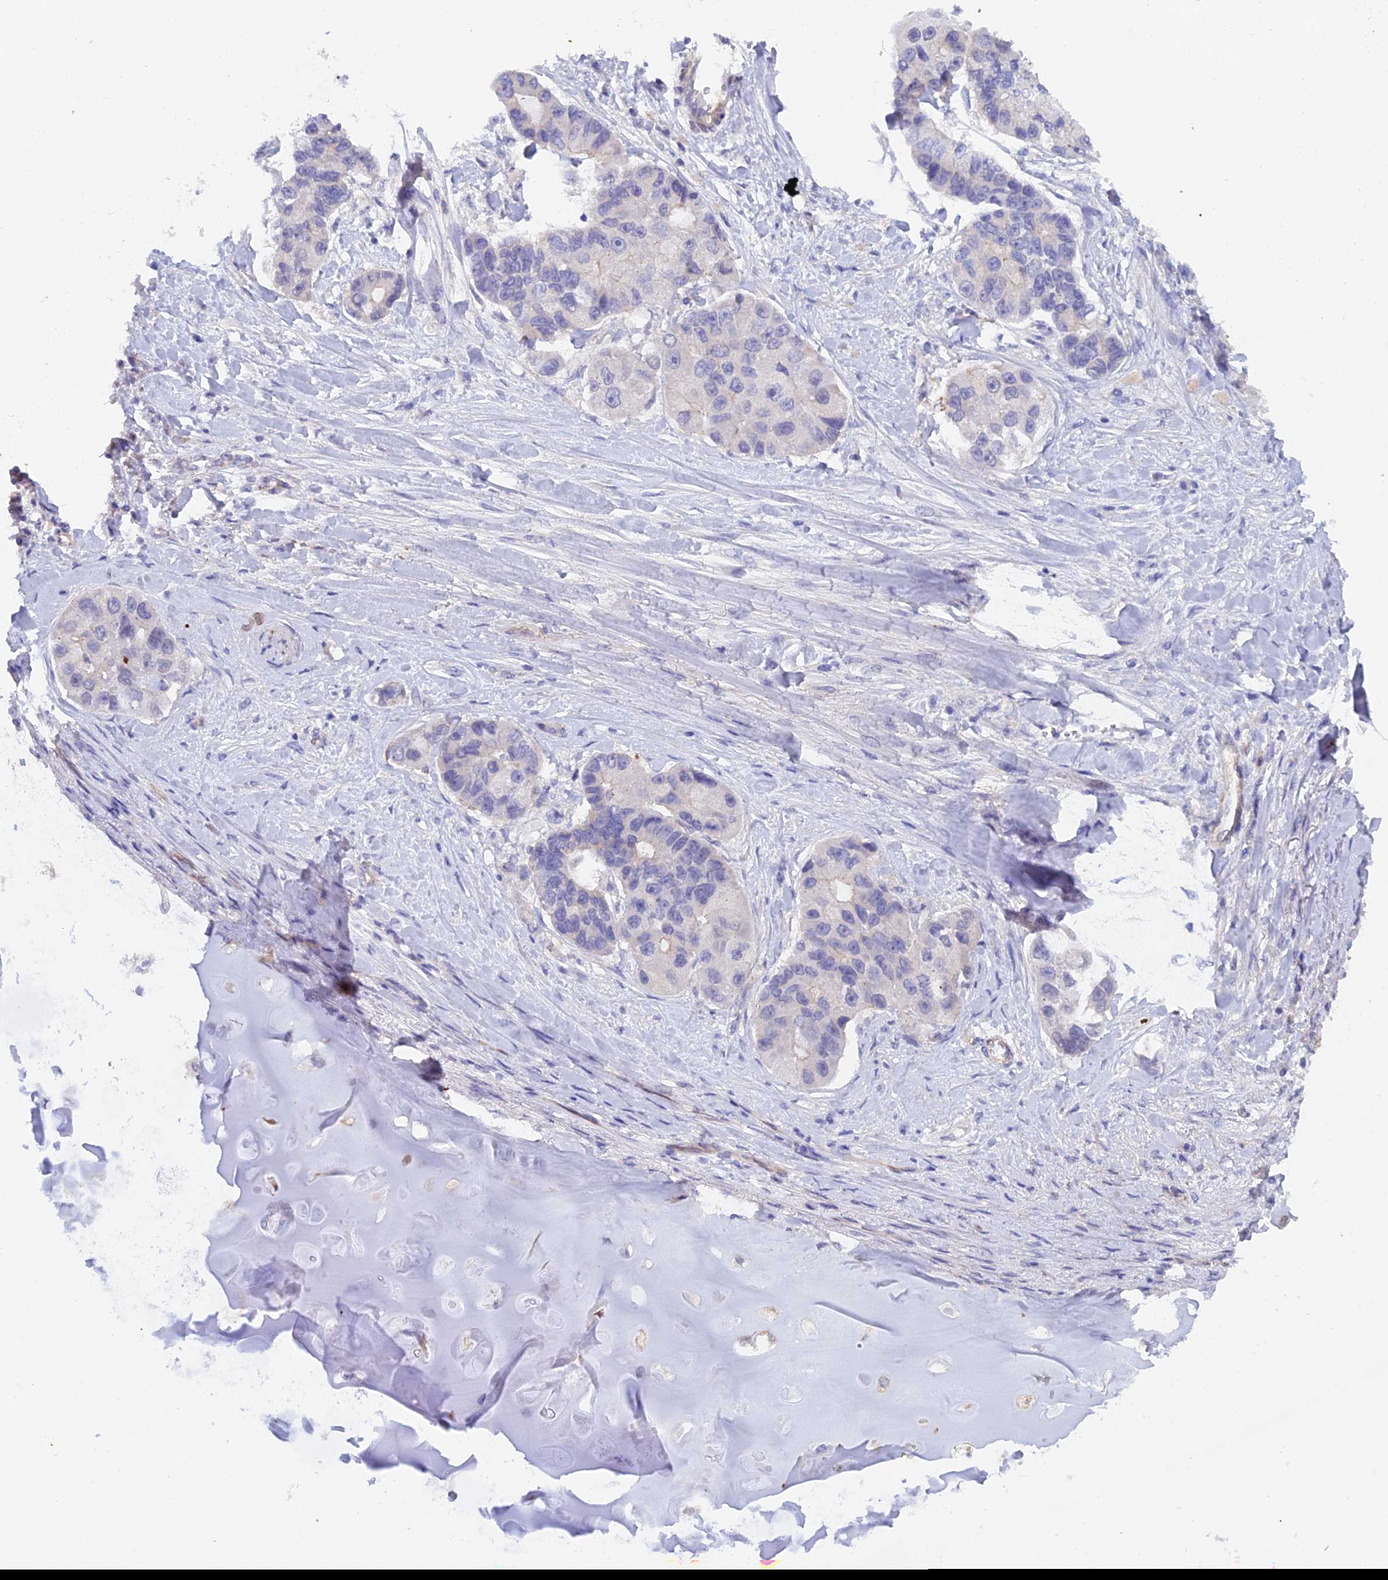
{"staining": {"intensity": "negative", "quantity": "none", "location": "none"}, "tissue": "lung cancer", "cell_type": "Tumor cells", "image_type": "cancer", "snomed": [{"axis": "morphology", "description": "Adenocarcinoma, NOS"}, {"axis": "topography", "description": "Lung"}], "caption": "Immunohistochemistry image of neoplastic tissue: human adenocarcinoma (lung) stained with DAB (3,3'-diaminobenzidine) shows no significant protein expression in tumor cells.", "gene": "FZR1", "patient": {"sex": "female", "age": 54}}